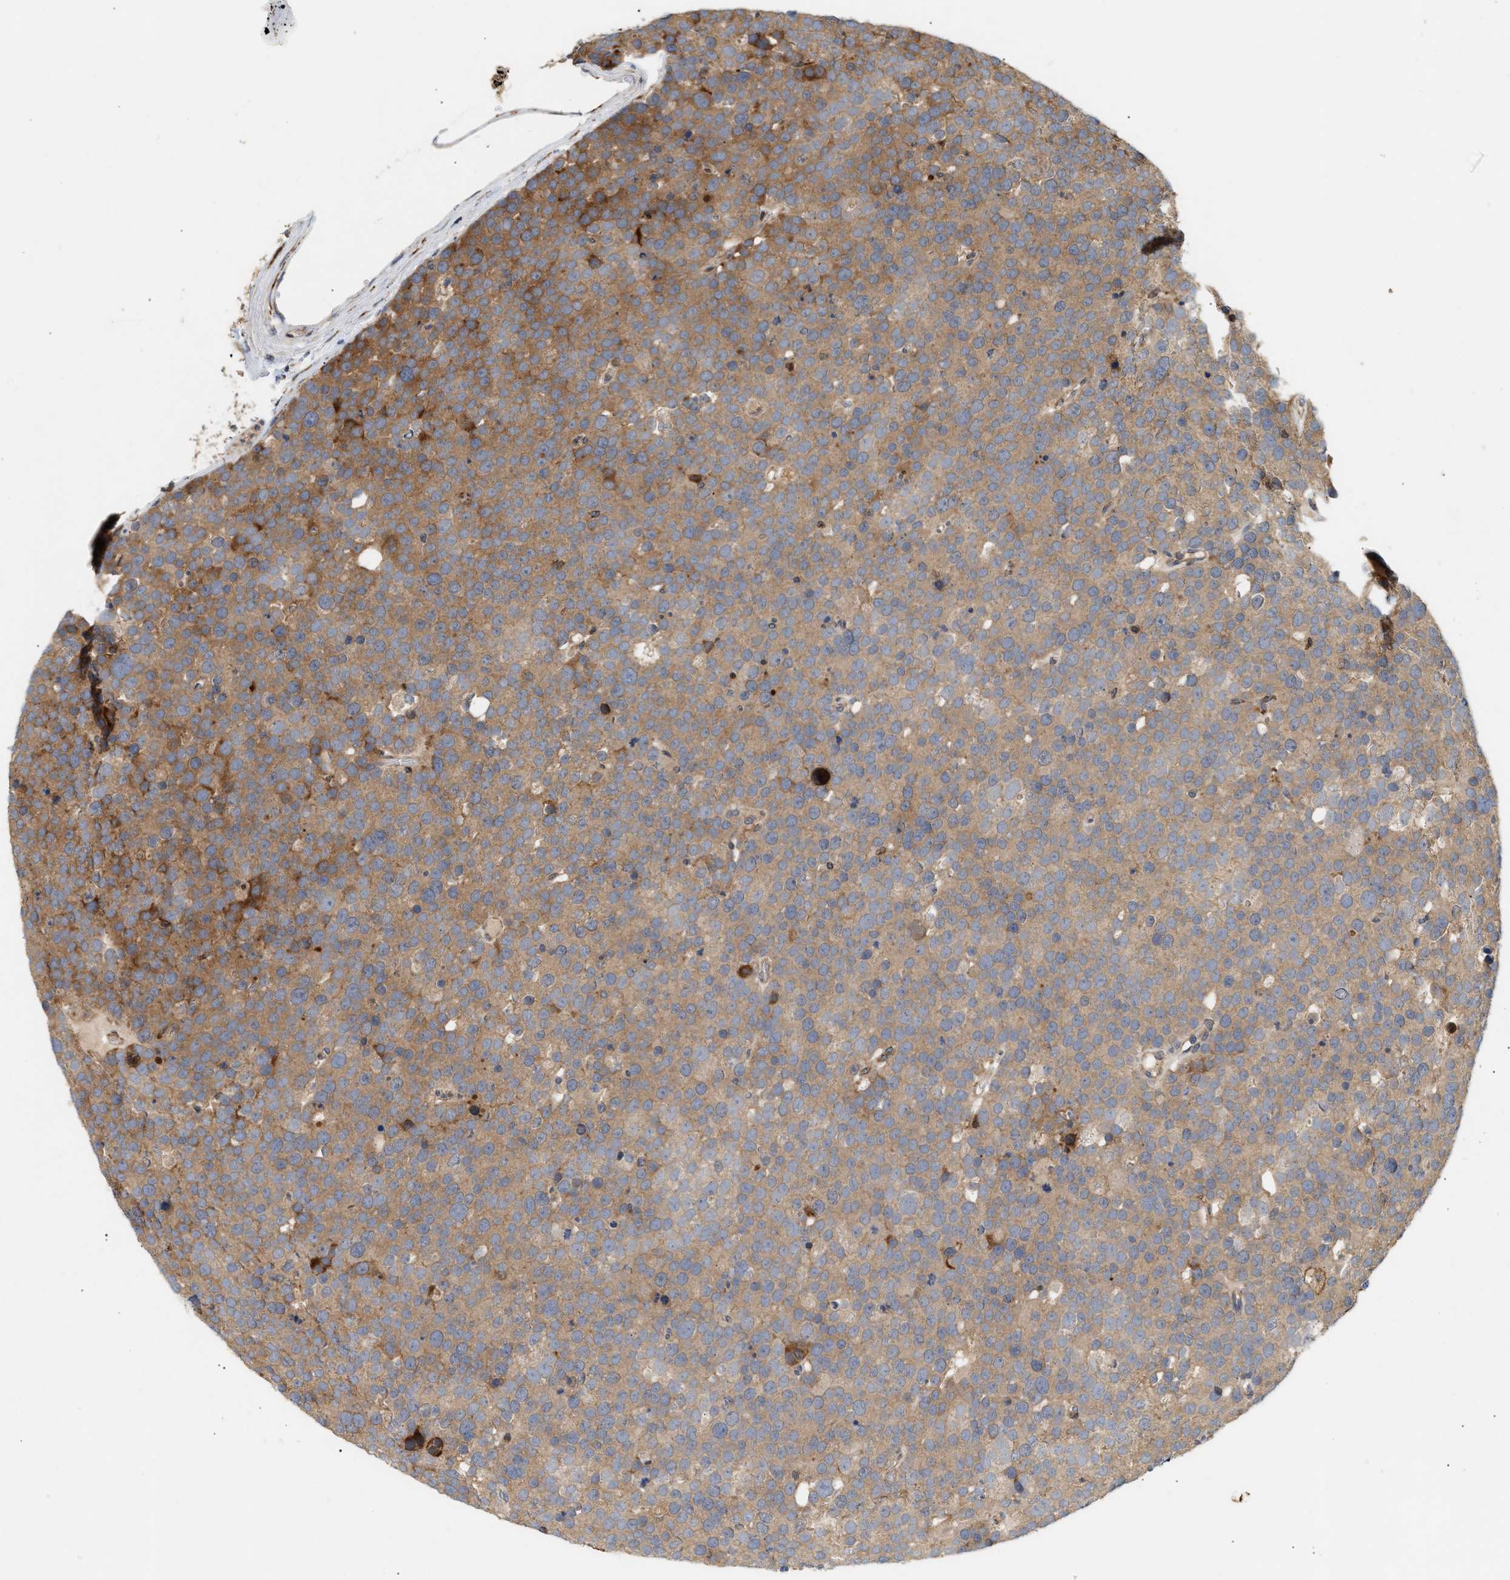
{"staining": {"intensity": "moderate", "quantity": ">75%", "location": "cytoplasmic/membranous"}, "tissue": "testis cancer", "cell_type": "Tumor cells", "image_type": "cancer", "snomed": [{"axis": "morphology", "description": "Seminoma, NOS"}, {"axis": "topography", "description": "Testis"}], "caption": "High-power microscopy captured an IHC histopathology image of testis cancer, revealing moderate cytoplasmic/membranous expression in approximately >75% of tumor cells.", "gene": "PLCD1", "patient": {"sex": "male", "age": 71}}